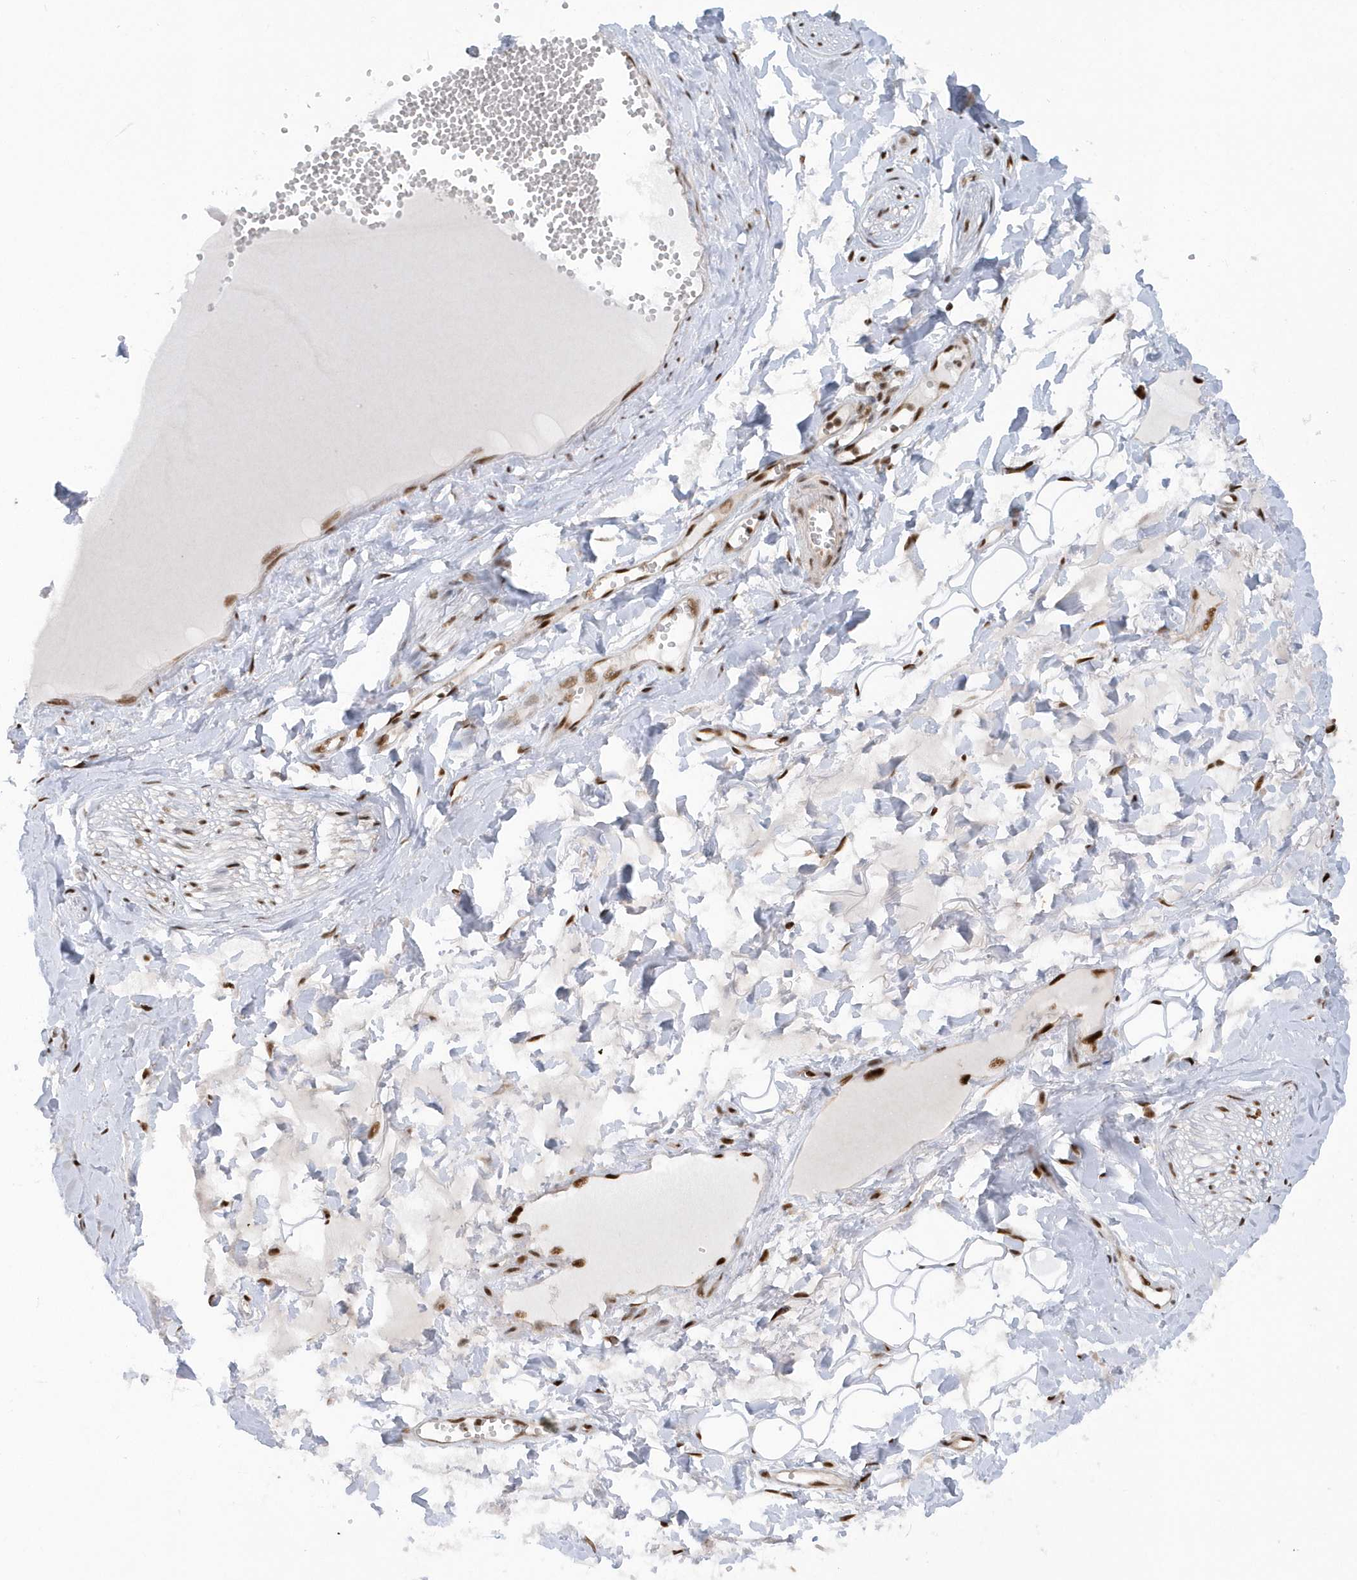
{"staining": {"intensity": "strong", "quantity": ">75%", "location": "nuclear"}, "tissue": "adipose tissue", "cell_type": "Adipocytes", "image_type": "normal", "snomed": [{"axis": "morphology", "description": "Normal tissue, NOS"}, {"axis": "morphology", "description": "Inflammation, NOS"}, {"axis": "topography", "description": "Salivary gland"}, {"axis": "topography", "description": "Peripheral nerve tissue"}], "caption": "This is a photomicrograph of IHC staining of benign adipose tissue, which shows strong positivity in the nuclear of adipocytes.", "gene": "SEPHS1", "patient": {"sex": "female", "age": 75}}